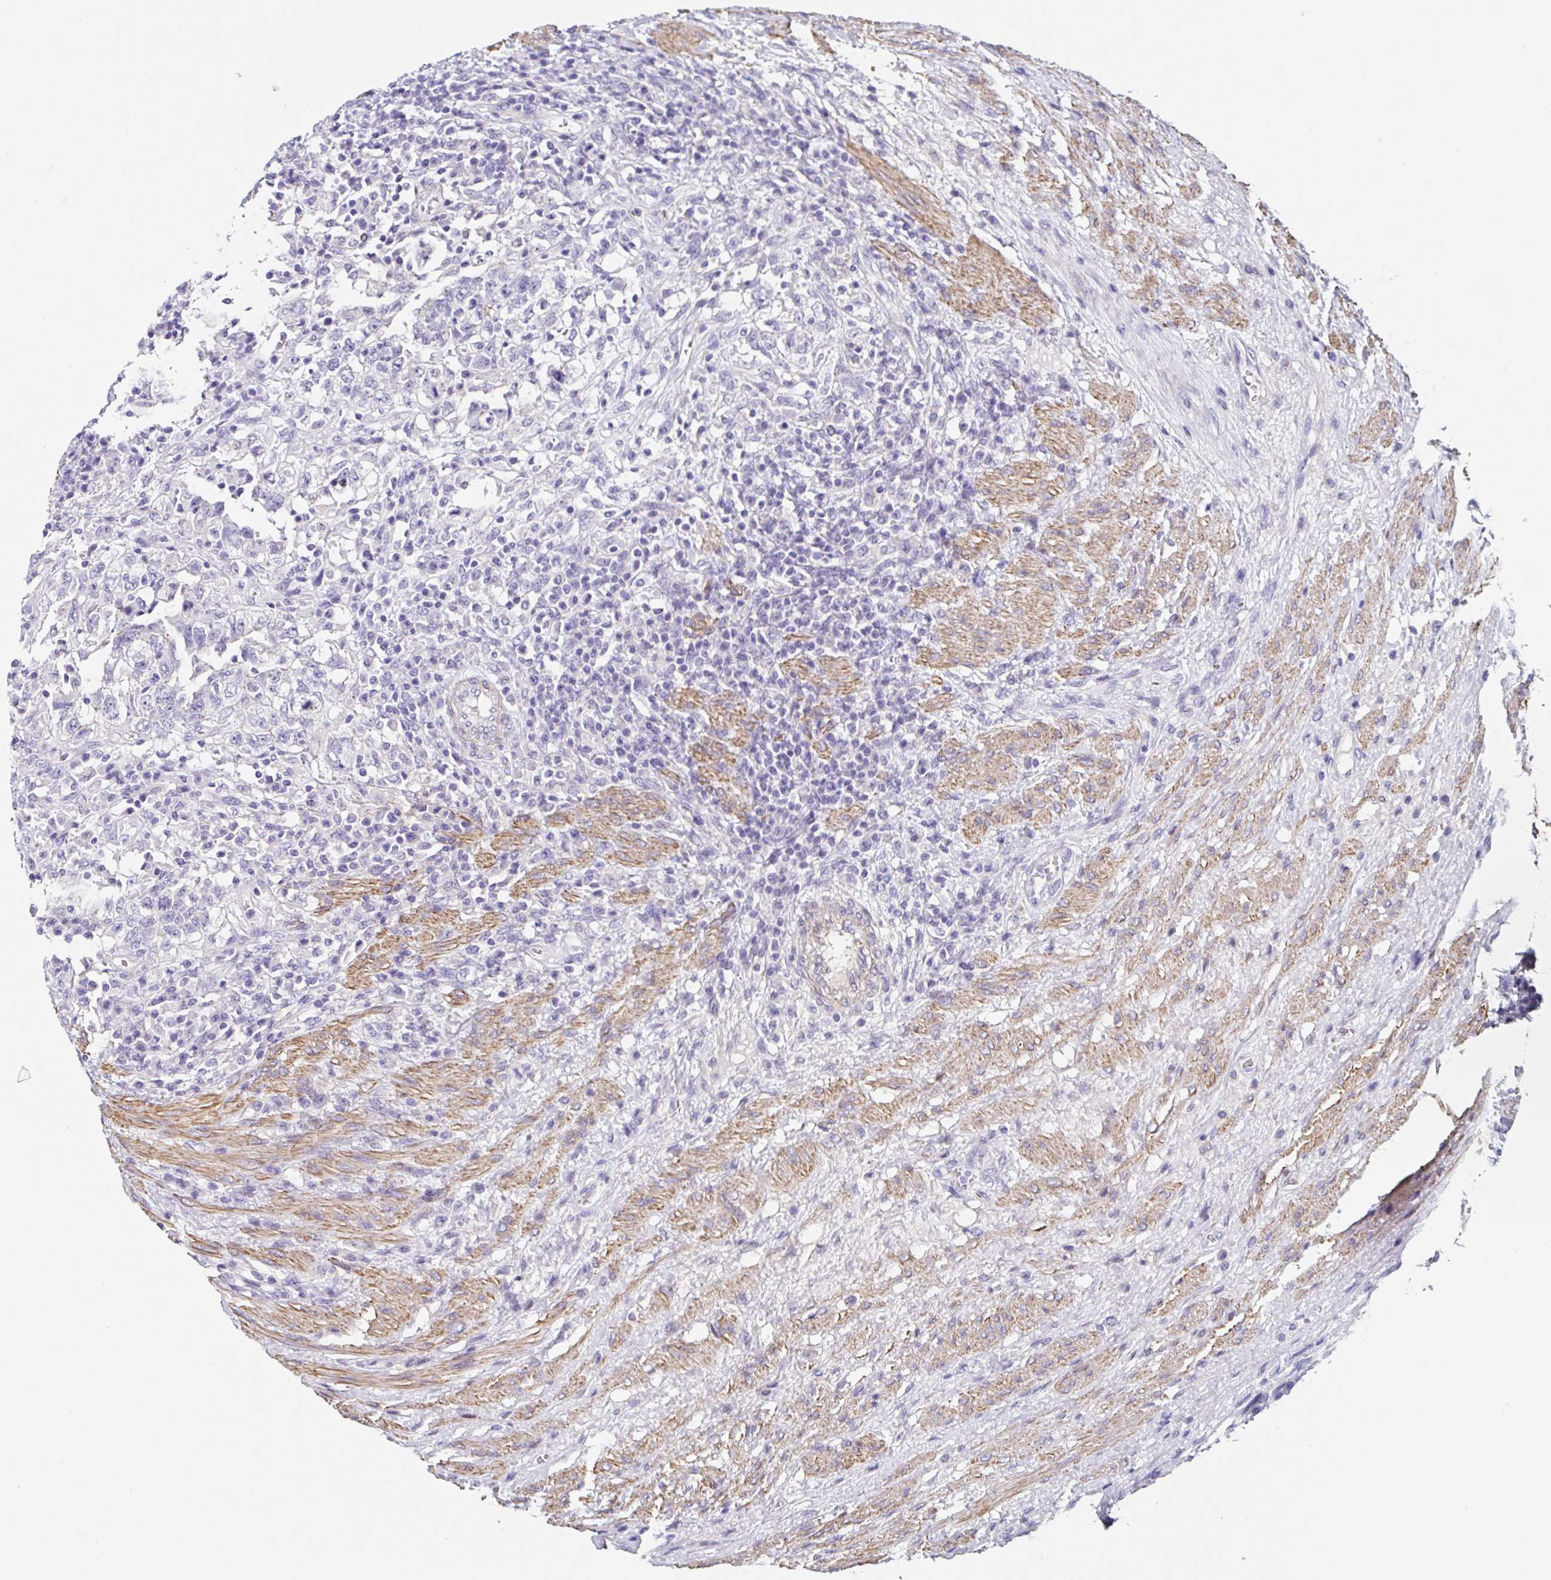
{"staining": {"intensity": "negative", "quantity": "none", "location": "none"}, "tissue": "testis cancer", "cell_type": "Tumor cells", "image_type": "cancer", "snomed": [{"axis": "morphology", "description": "Carcinoma, Embryonal, NOS"}, {"axis": "topography", "description": "Testis"}], "caption": "Immunohistochemistry (IHC) of human embryonal carcinoma (testis) displays no staining in tumor cells.", "gene": "PPFIA4", "patient": {"sex": "male", "age": 26}}